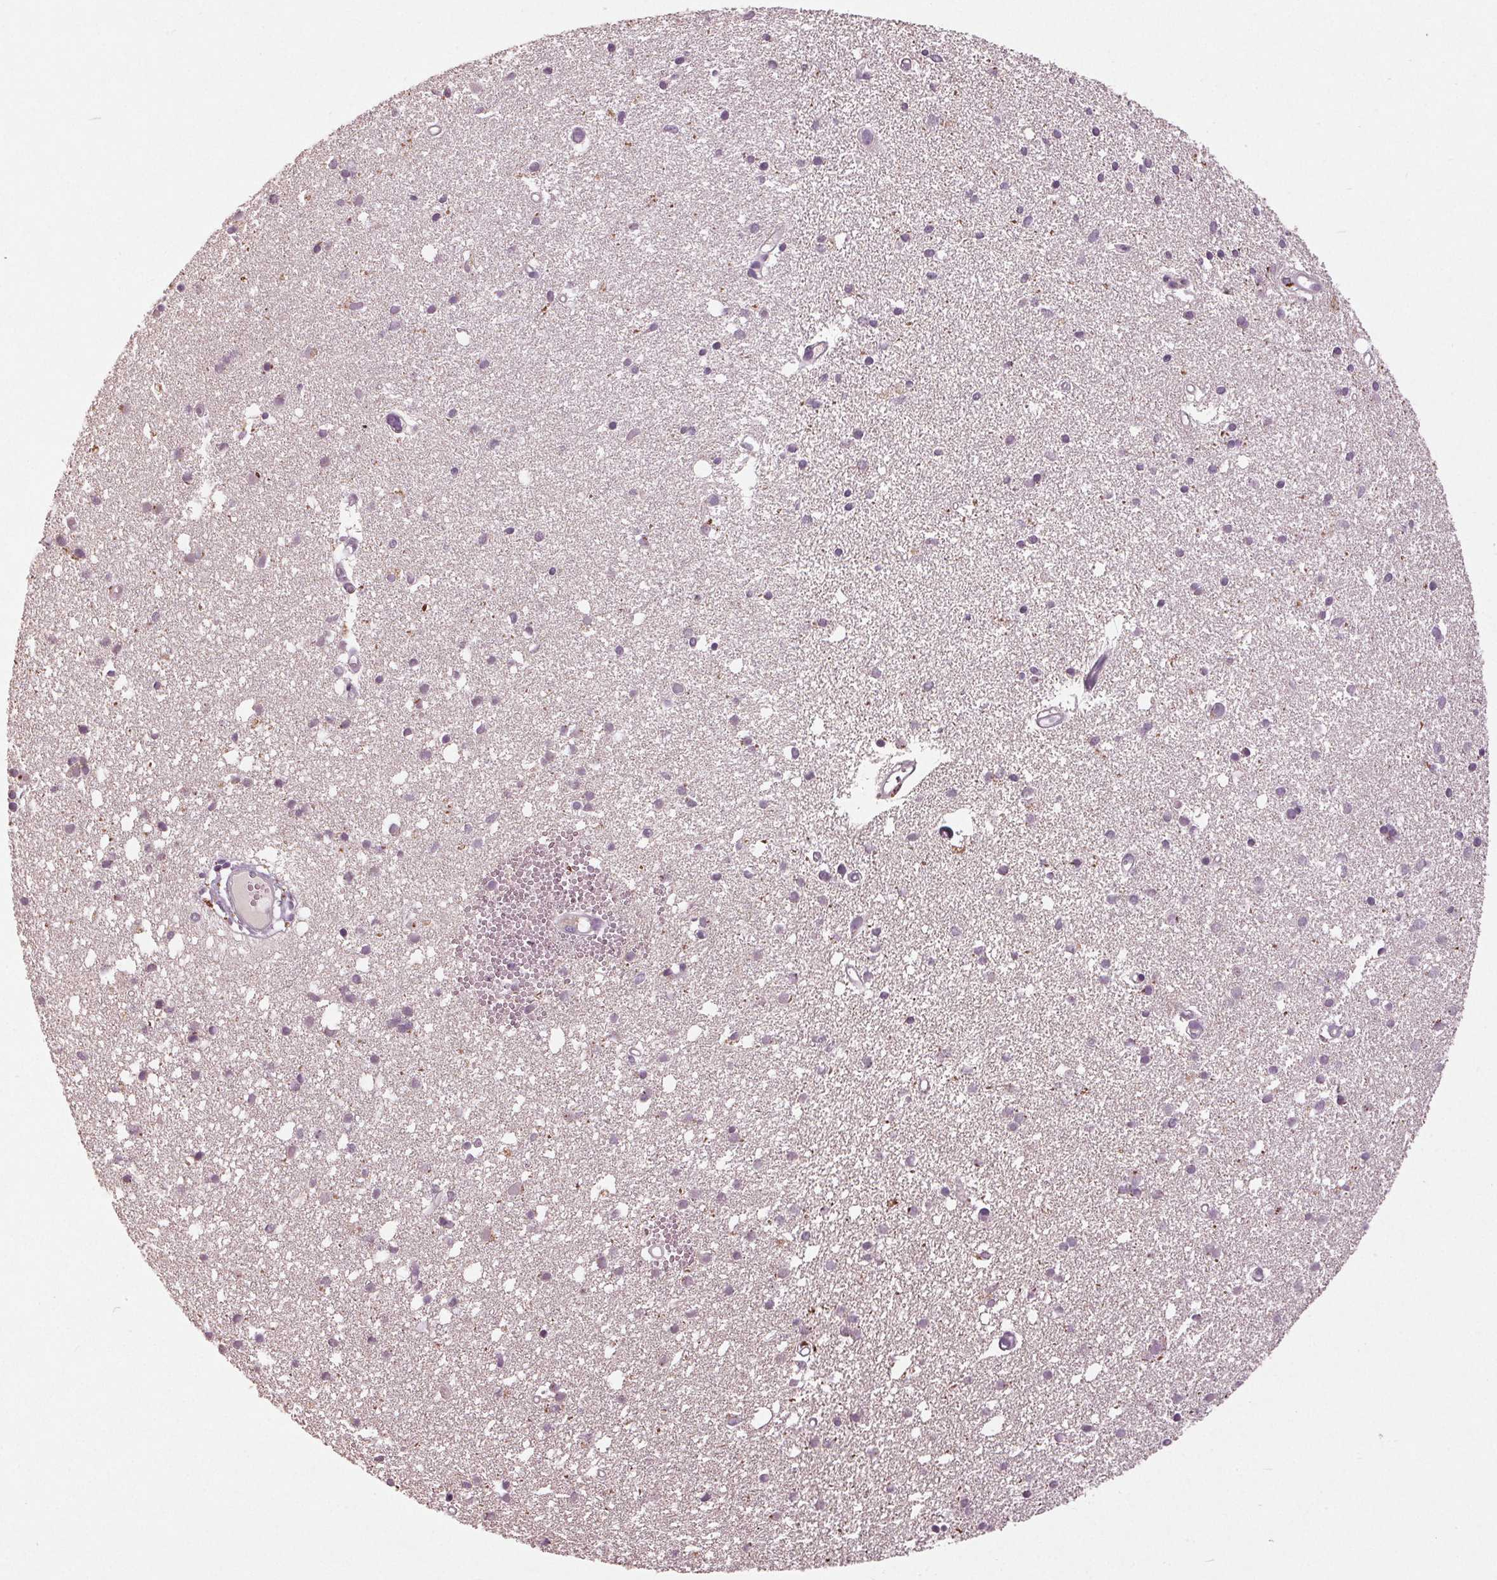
{"staining": {"intensity": "negative", "quantity": "none", "location": "none"}, "tissue": "cerebral cortex", "cell_type": "Endothelial cells", "image_type": "normal", "snomed": [{"axis": "morphology", "description": "Normal tissue, NOS"}, {"axis": "morphology", "description": "Glioma, malignant, High grade"}, {"axis": "topography", "description": "Cerebral cortex"}], "caption": "Endothelial cells show no significant positivity in unremarkable cerebral cortex. (DAB (3,3'-diaminobenzidine) immunohistochemistry visualized using brightfield microscopy, high magnification).", "gene": "ZNF605", "patient": {"sex": "male", "age": 71}}